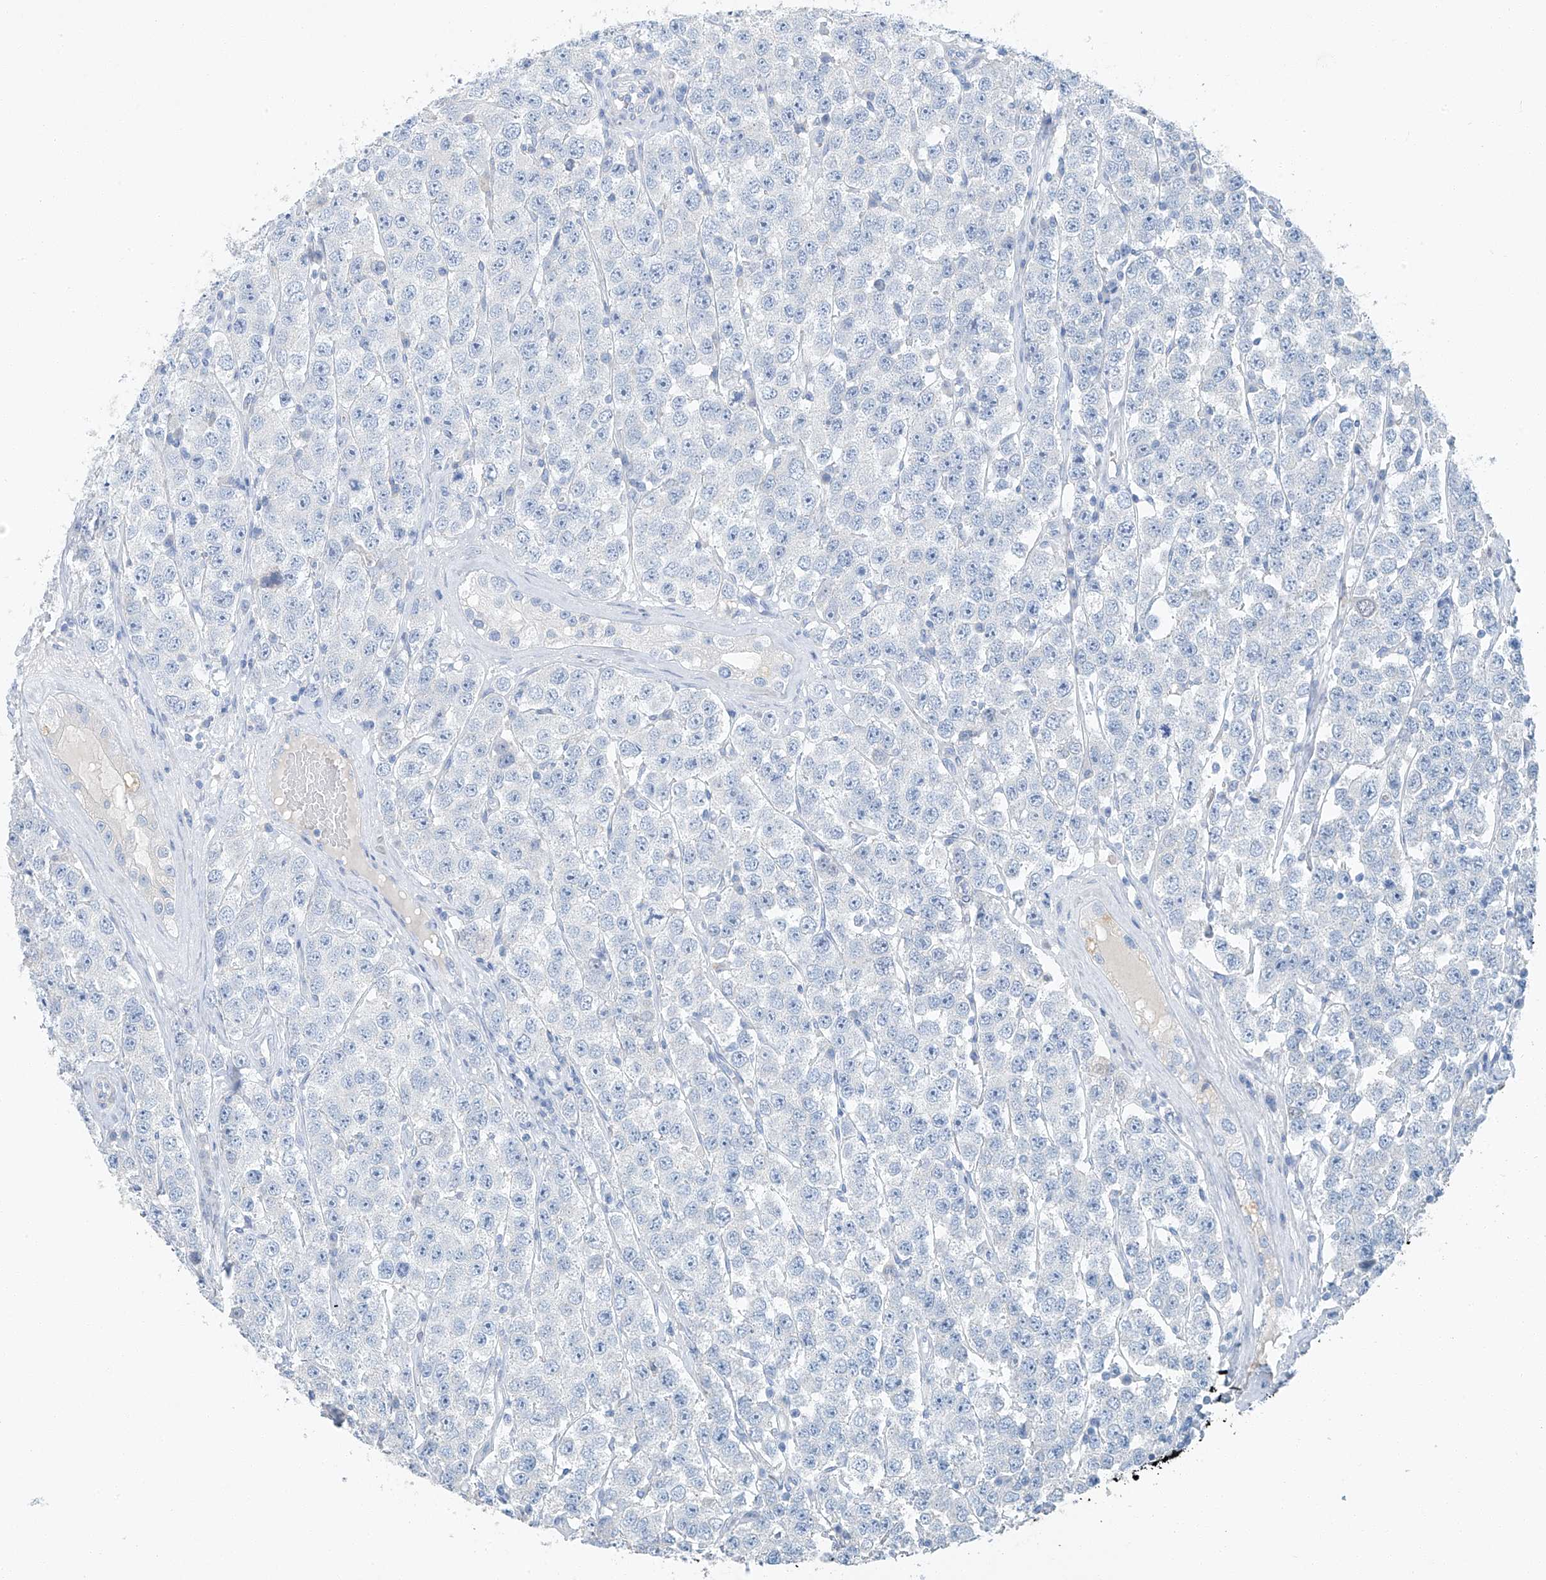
{"staining": {"intensity": "negative", "quantity": "none", "location": "none"}, "tissue": "testis cancer", "cell_type": "Tumor cells", "image_type": "cancer", "snomed": [{"axis": "morphology", "description": "Seminoma, NOS"}, {"axis": "topography", "description": "Testis"}], "caption": "Testis cancer was stained to show a protein in brown. There is no significant positivity in tumor cells.", "gene": "C1orf87", "patient": {"sex": "male", "age": 28}}